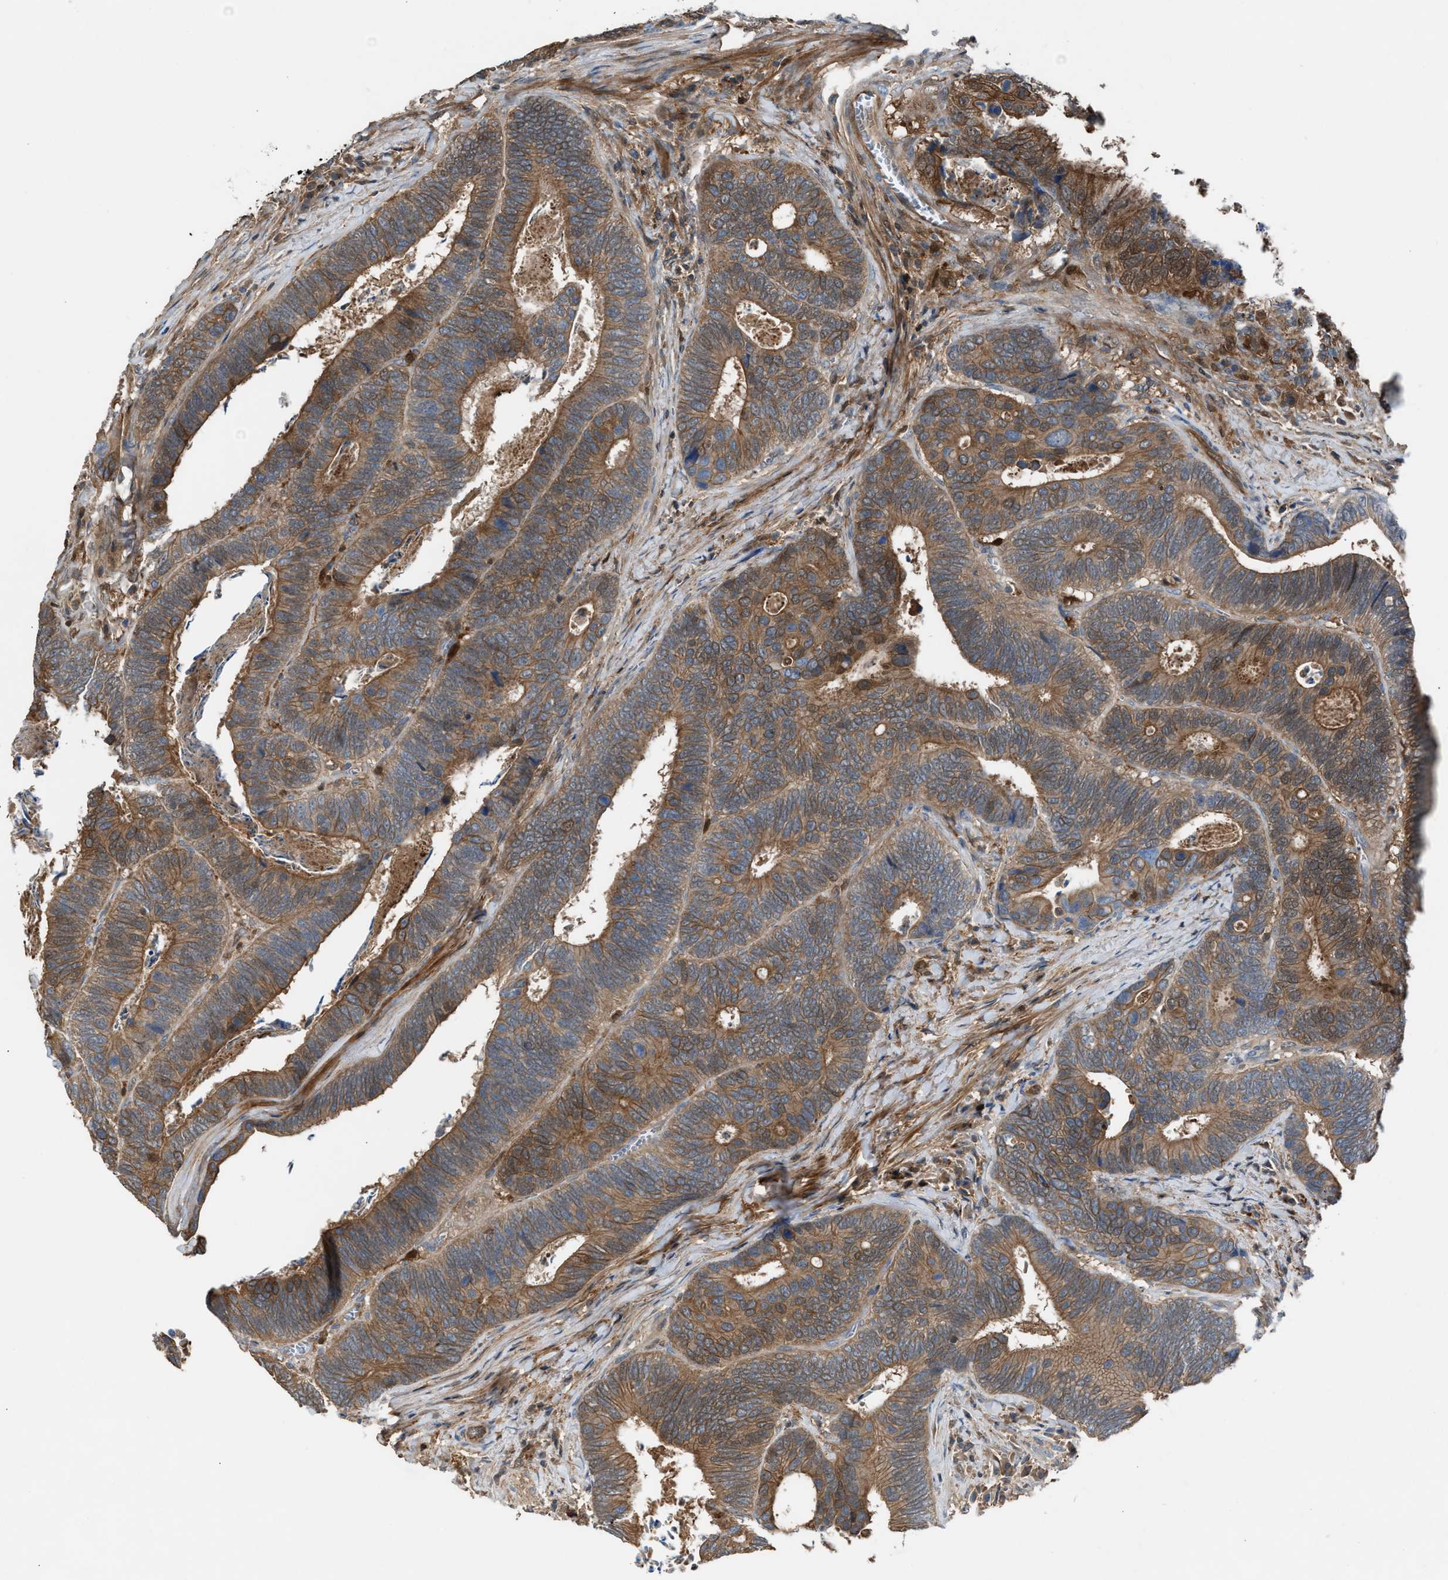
{"staining": {"intensity": "moderate", "quantity": ">75%", "location": "cytoplasmic/membranous"}, "tissue": "colorectal cancer", "cell_type": "Tumor cells", "image_type": "cancer", "snomed": [{"axis": "morphology", "description": "Inflammation, NOS"}, {"axis": "morphology", "description": "Adenocarcinoma, NOS"}, {"axis": "topography", "description": "Colon"}], "caption": "Protein expression analysis of human colorectal adenocarcinoma reveals moderate cytoplasmic/membranous positivity in about >75% of tumor cells. The staining was performed using DAB, with brown indicating positive protein expression. Nuclei are stained blue with hematoxylin.", "gene": "TPK1", "patient": {"sex": "male", "age": 72}}